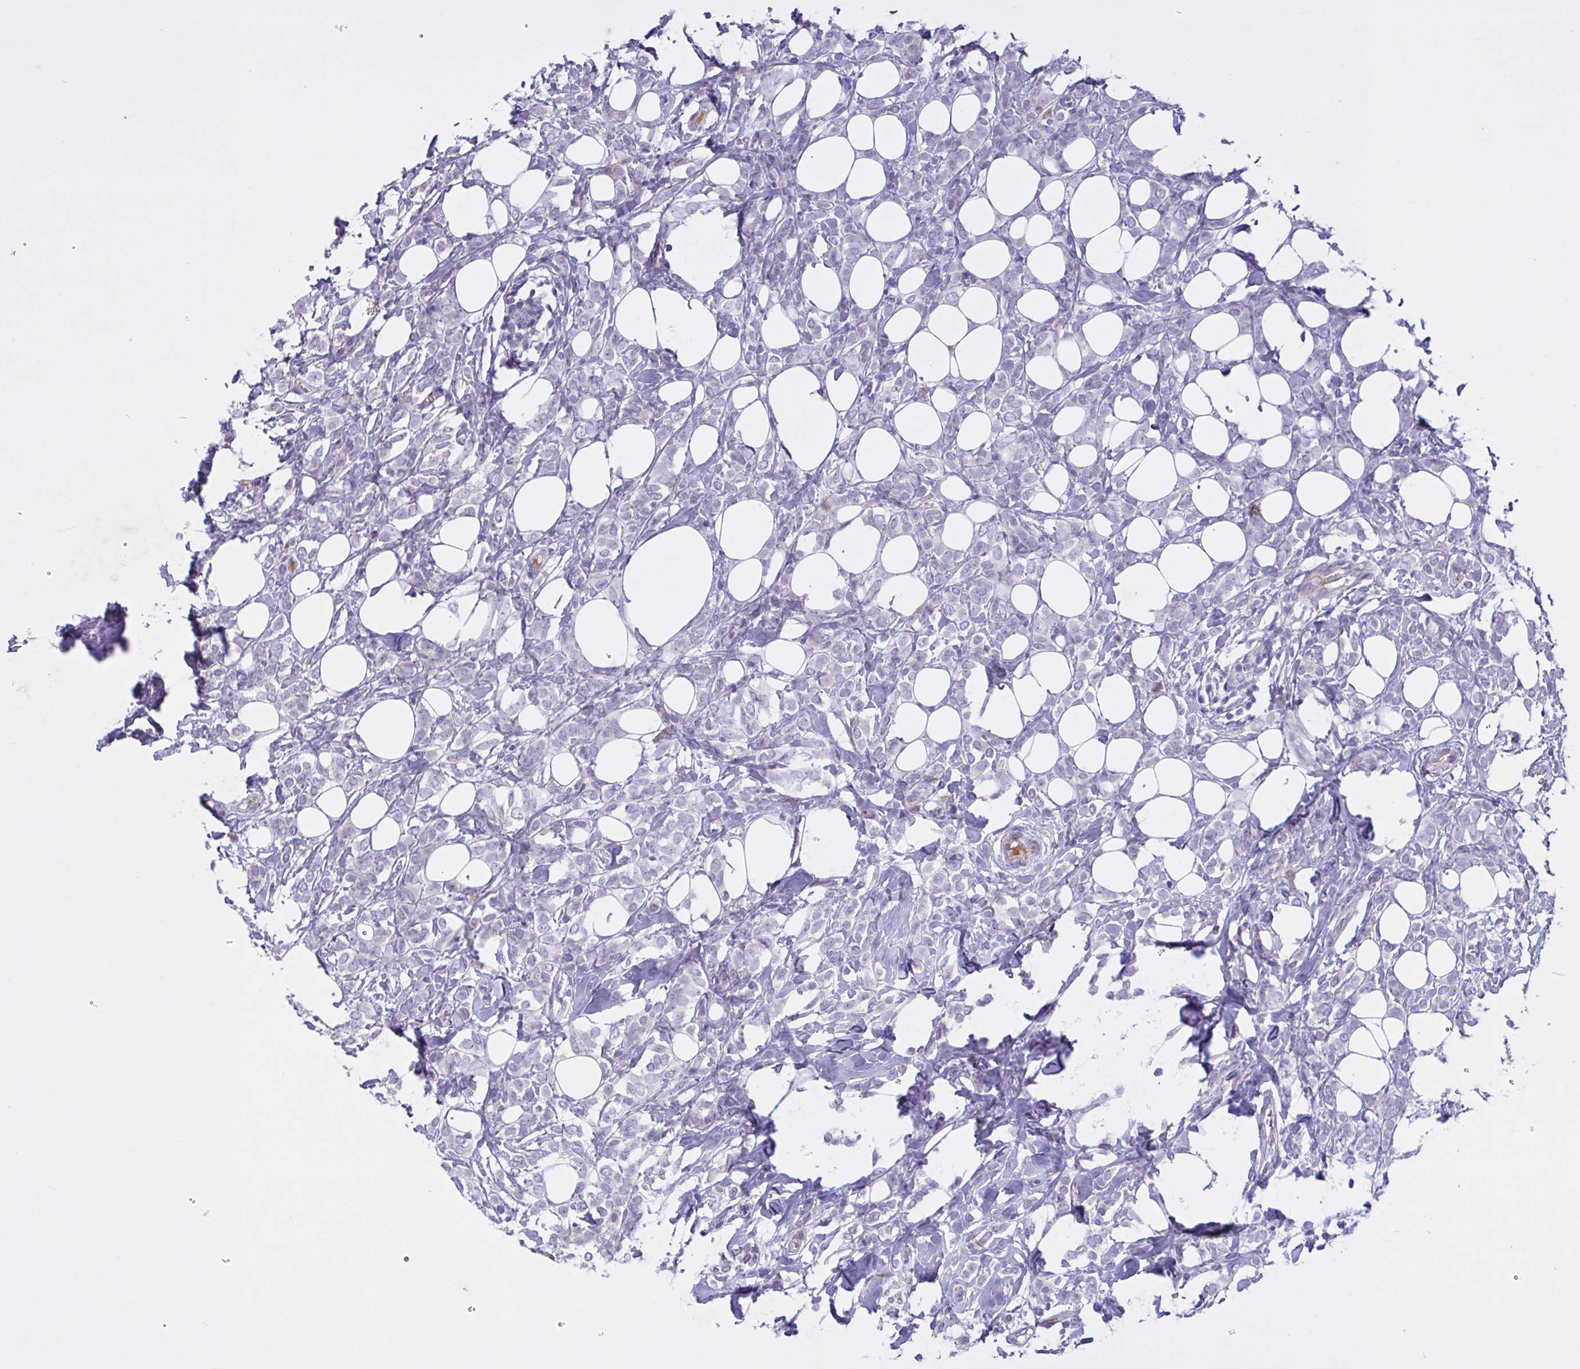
{"staining": {"intensity": "negative", "quantity": "none", "location": "none"}, "tissue": "breast cancer", "cell_type": "Tumor cells", "image_type": "cancer", "snomed": [{"axis": "morphology", "description": "Lobular carcinoma"}, {"axis": "topography", "description": "Breast"}], "caption": "Immunohistochemistry (IHC) of human breast cancer (lobular carcinoma) exhibits no staining in tumor cells.", "gene": "F13B", "patient": {"sex": "female", "age": 49}}